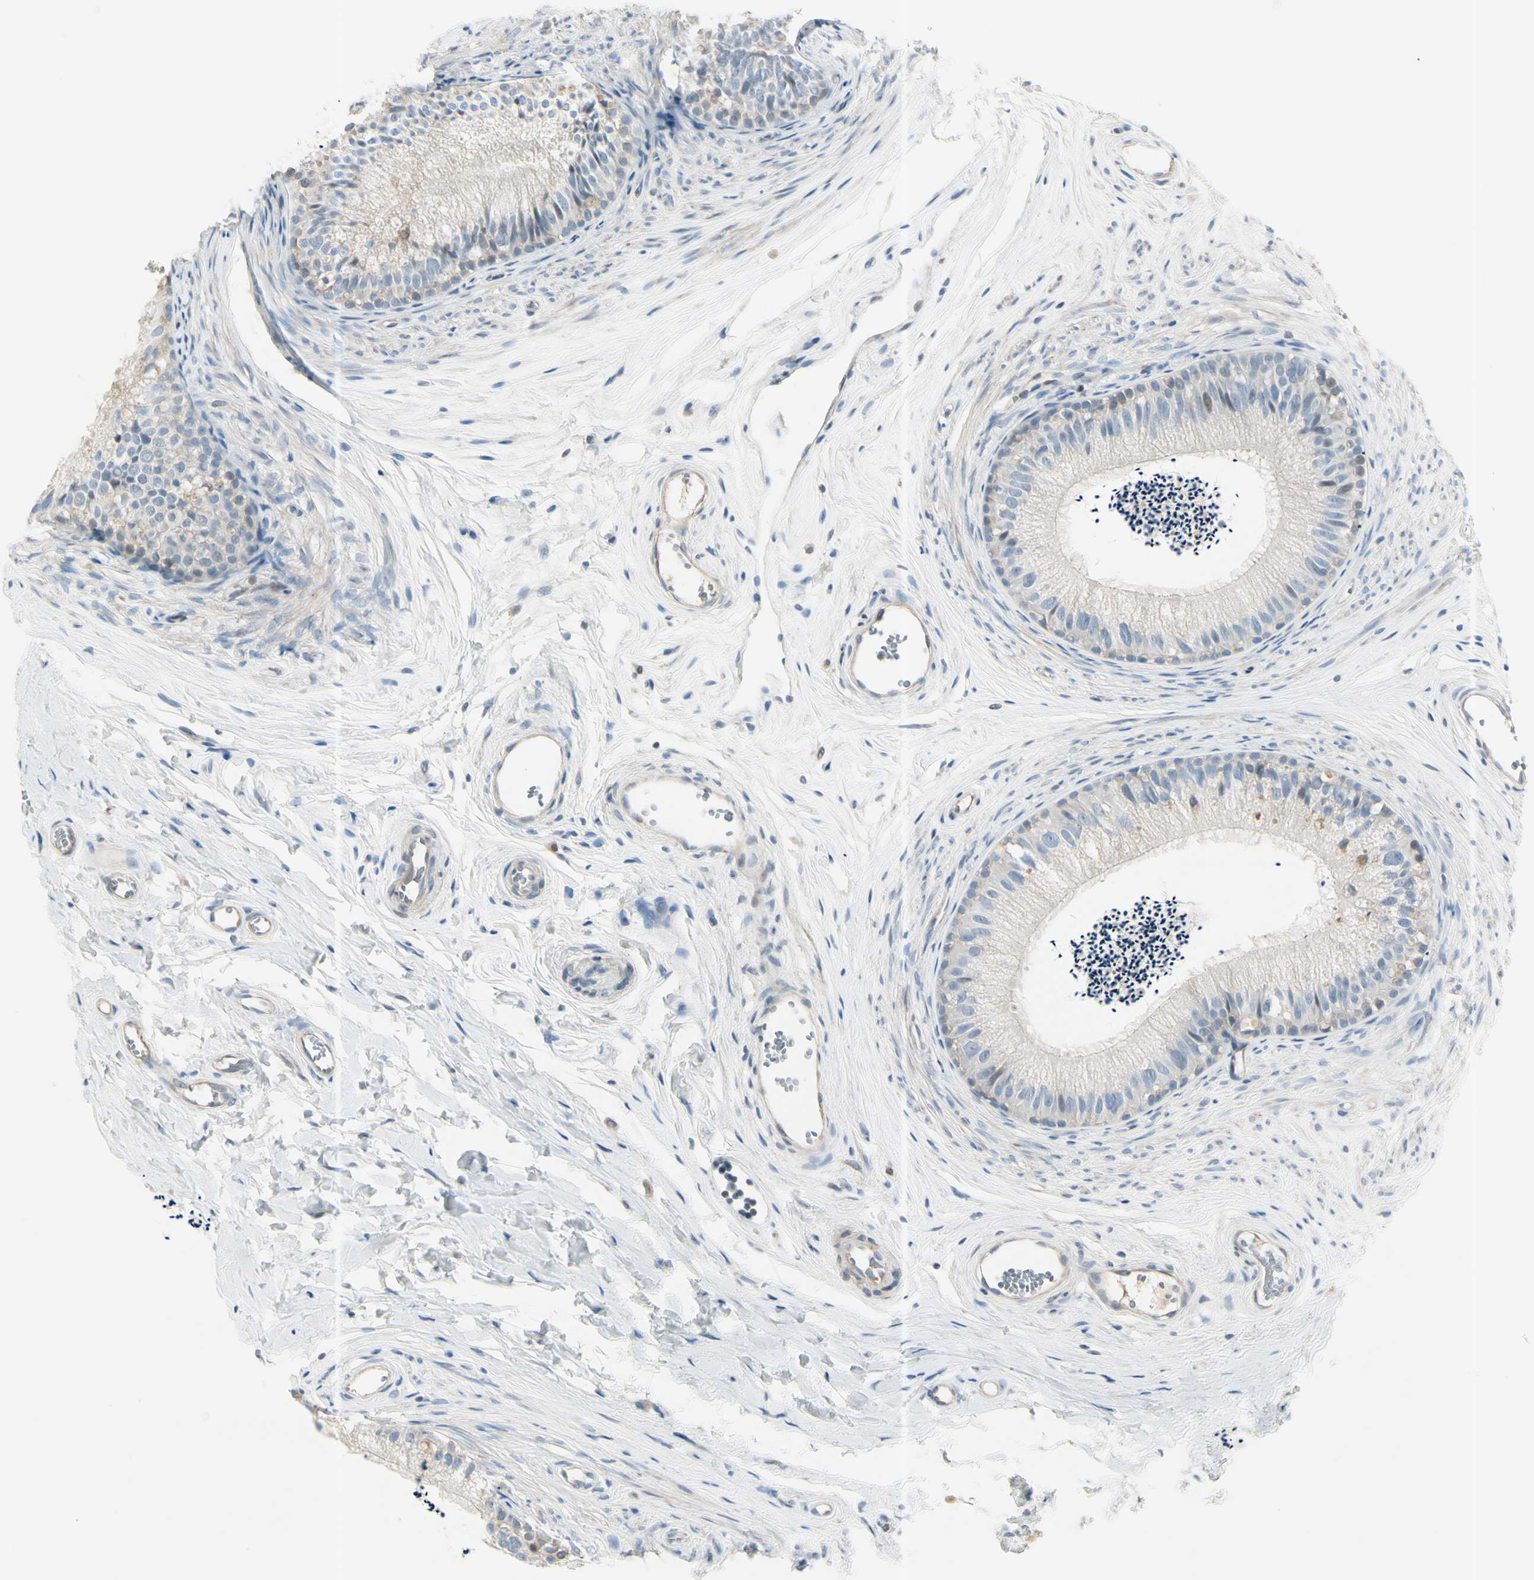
{"staining": {"intensity": "moderate", "quantity": "25%-75%", "location": "cytoplasmic/membranous"}, "tissue": "epididymis", "cell_type": "Glandular cells", "image_type": "normal", "snomed": [{"axis": "morphology", "description": "Normal tissue, NOS"}, {"axis": "topography", "description": "Epididymis"}], "caption": "This photomicrograph reveals immunohistochemistry (IHC) staining of normal human epididymis, with medium moderate cytoplasmic/membranous positivity in about 25%-75% of glandular cells.", "gene": "CYP2E1", "patient": {"sex": "male", "age": 56}}